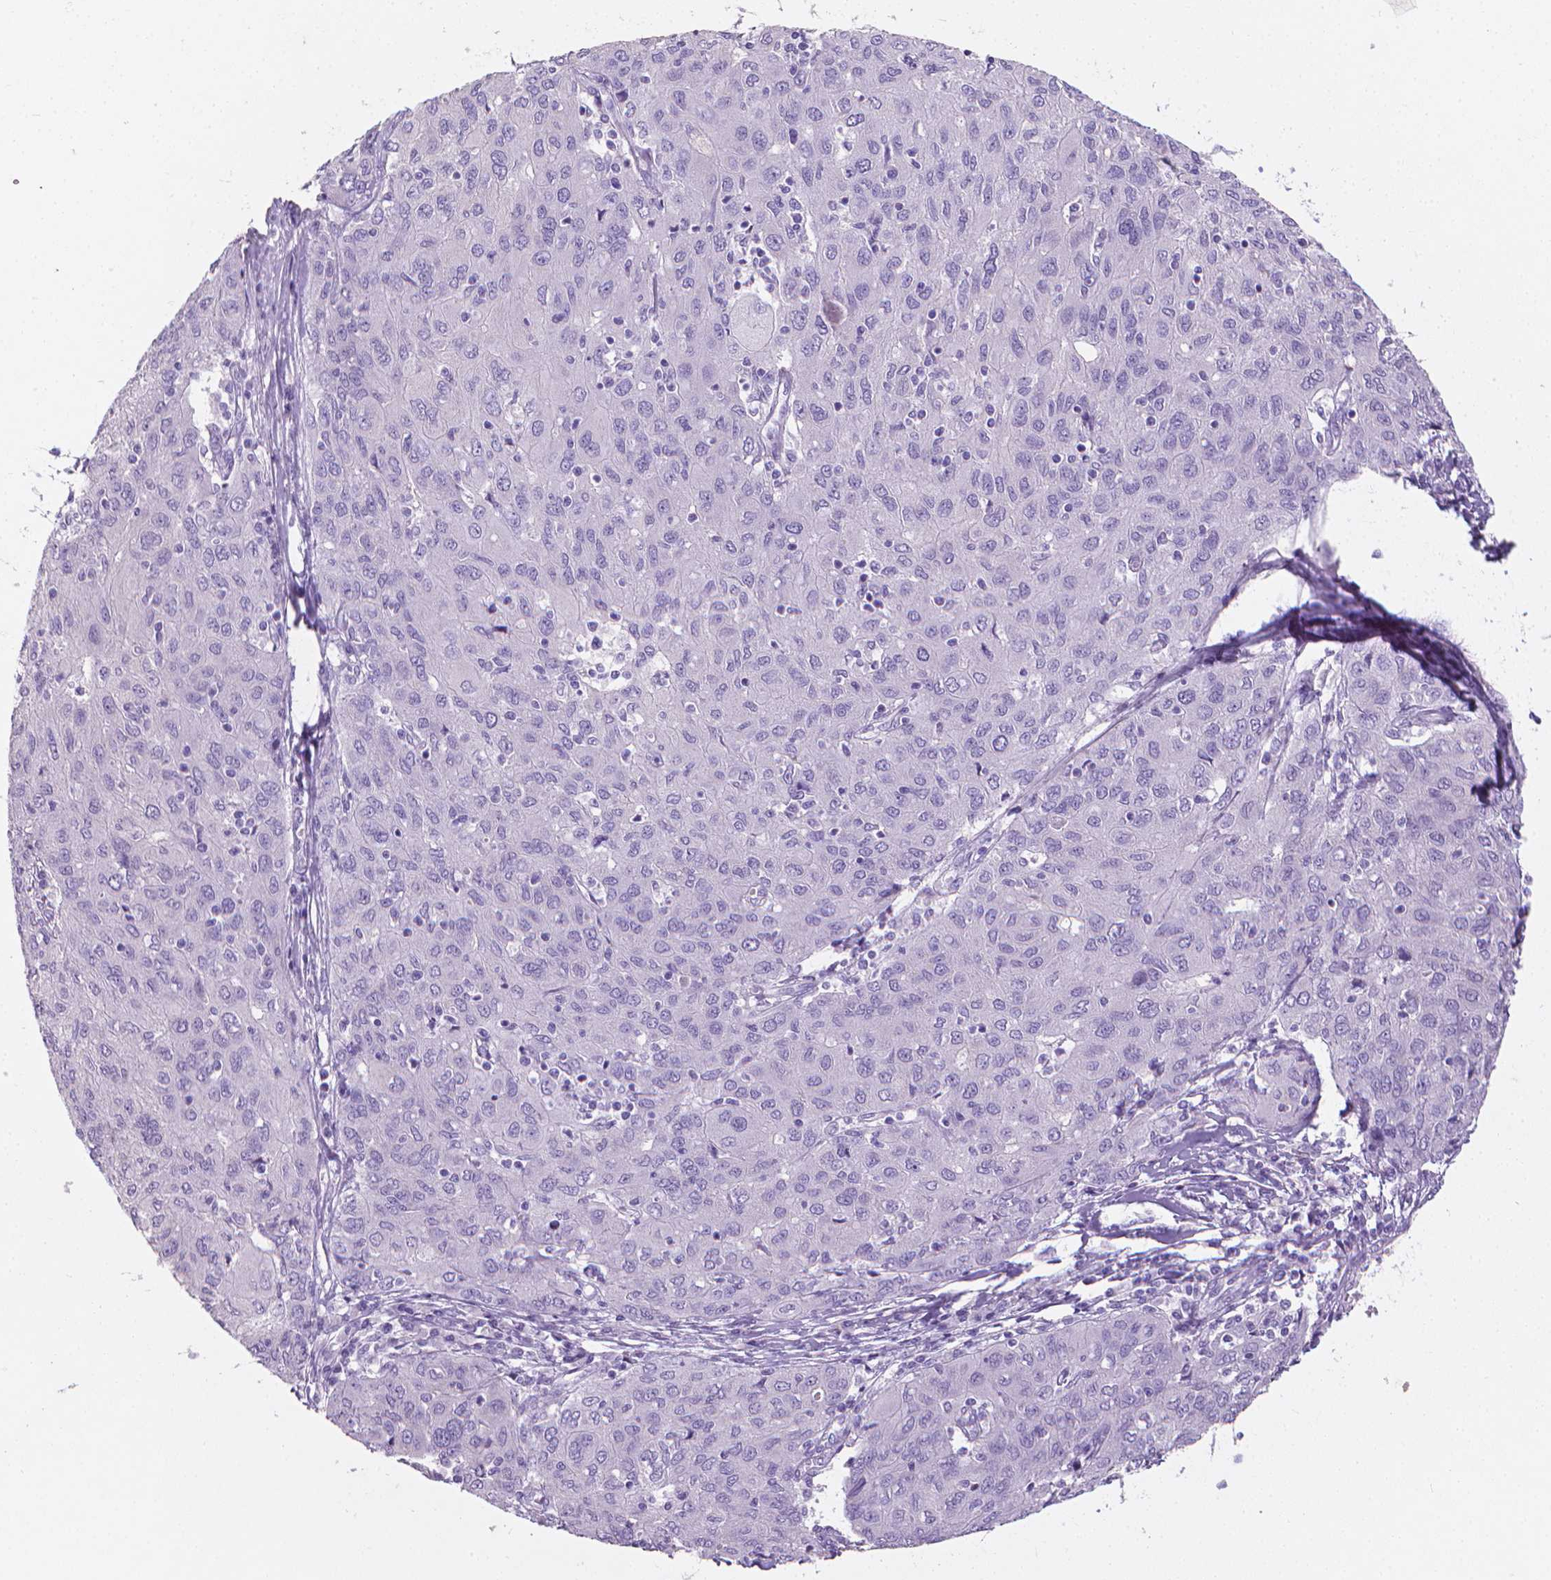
{"staining": {"intensity": "negative", "quantity": "none", "location": "none"}, "tissue": "ovarian cancer", "cell_type": "Tumor cells", "image_type": "cancer", "snomed": [{"axis": "morphology", "description": "Carcinoma, endometroid"}, {"axis": "topography", "description": "Ovary"}], "caption": "Tumor cells show no significant protein staining in endometroid carcinoma (ovarian).", "gene": "XPNPEP2", "patient": {"sex": "female", "age": 50}}